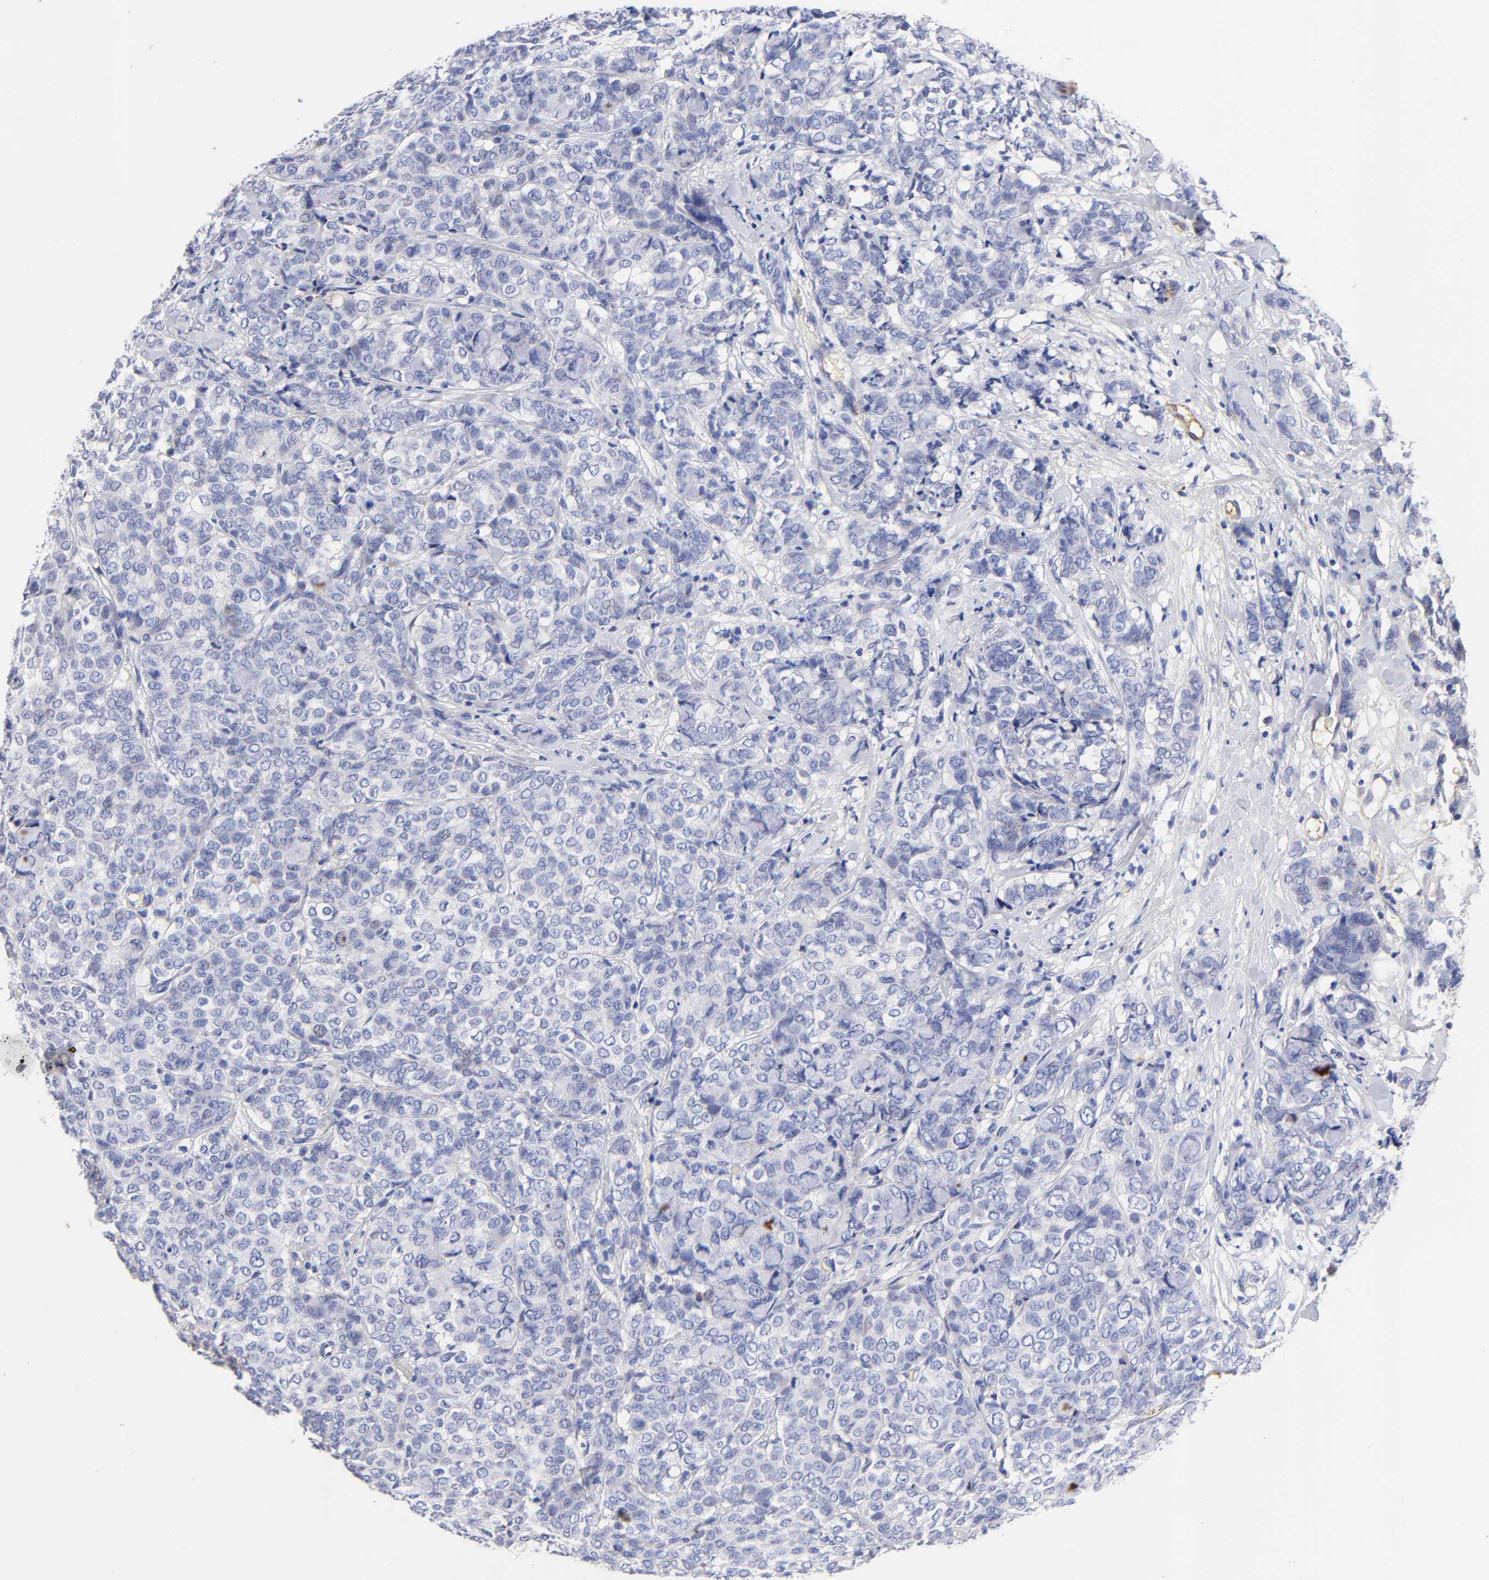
{"staining": {"intensity": "weak", "quantity": "<25%", "location": "cytoplasmic/membranous"}, "tissue": "breast cancer", "cell_type": "Tumor cells", "image_type": "cancer", "snomed": [{"axis": "morphology", "description": "Lobular carcinoma"}, {"axis": "topography", "description": "Breast"}], "caption": "Immunohistochemistry (IHC) image of human breast cancer stained for a protein (brown), which shows no staining in tumor cells. Nuclei are stained in blue.", "gene": "IGLV3-10", "patient": {"sex": "female", "age": 60}}